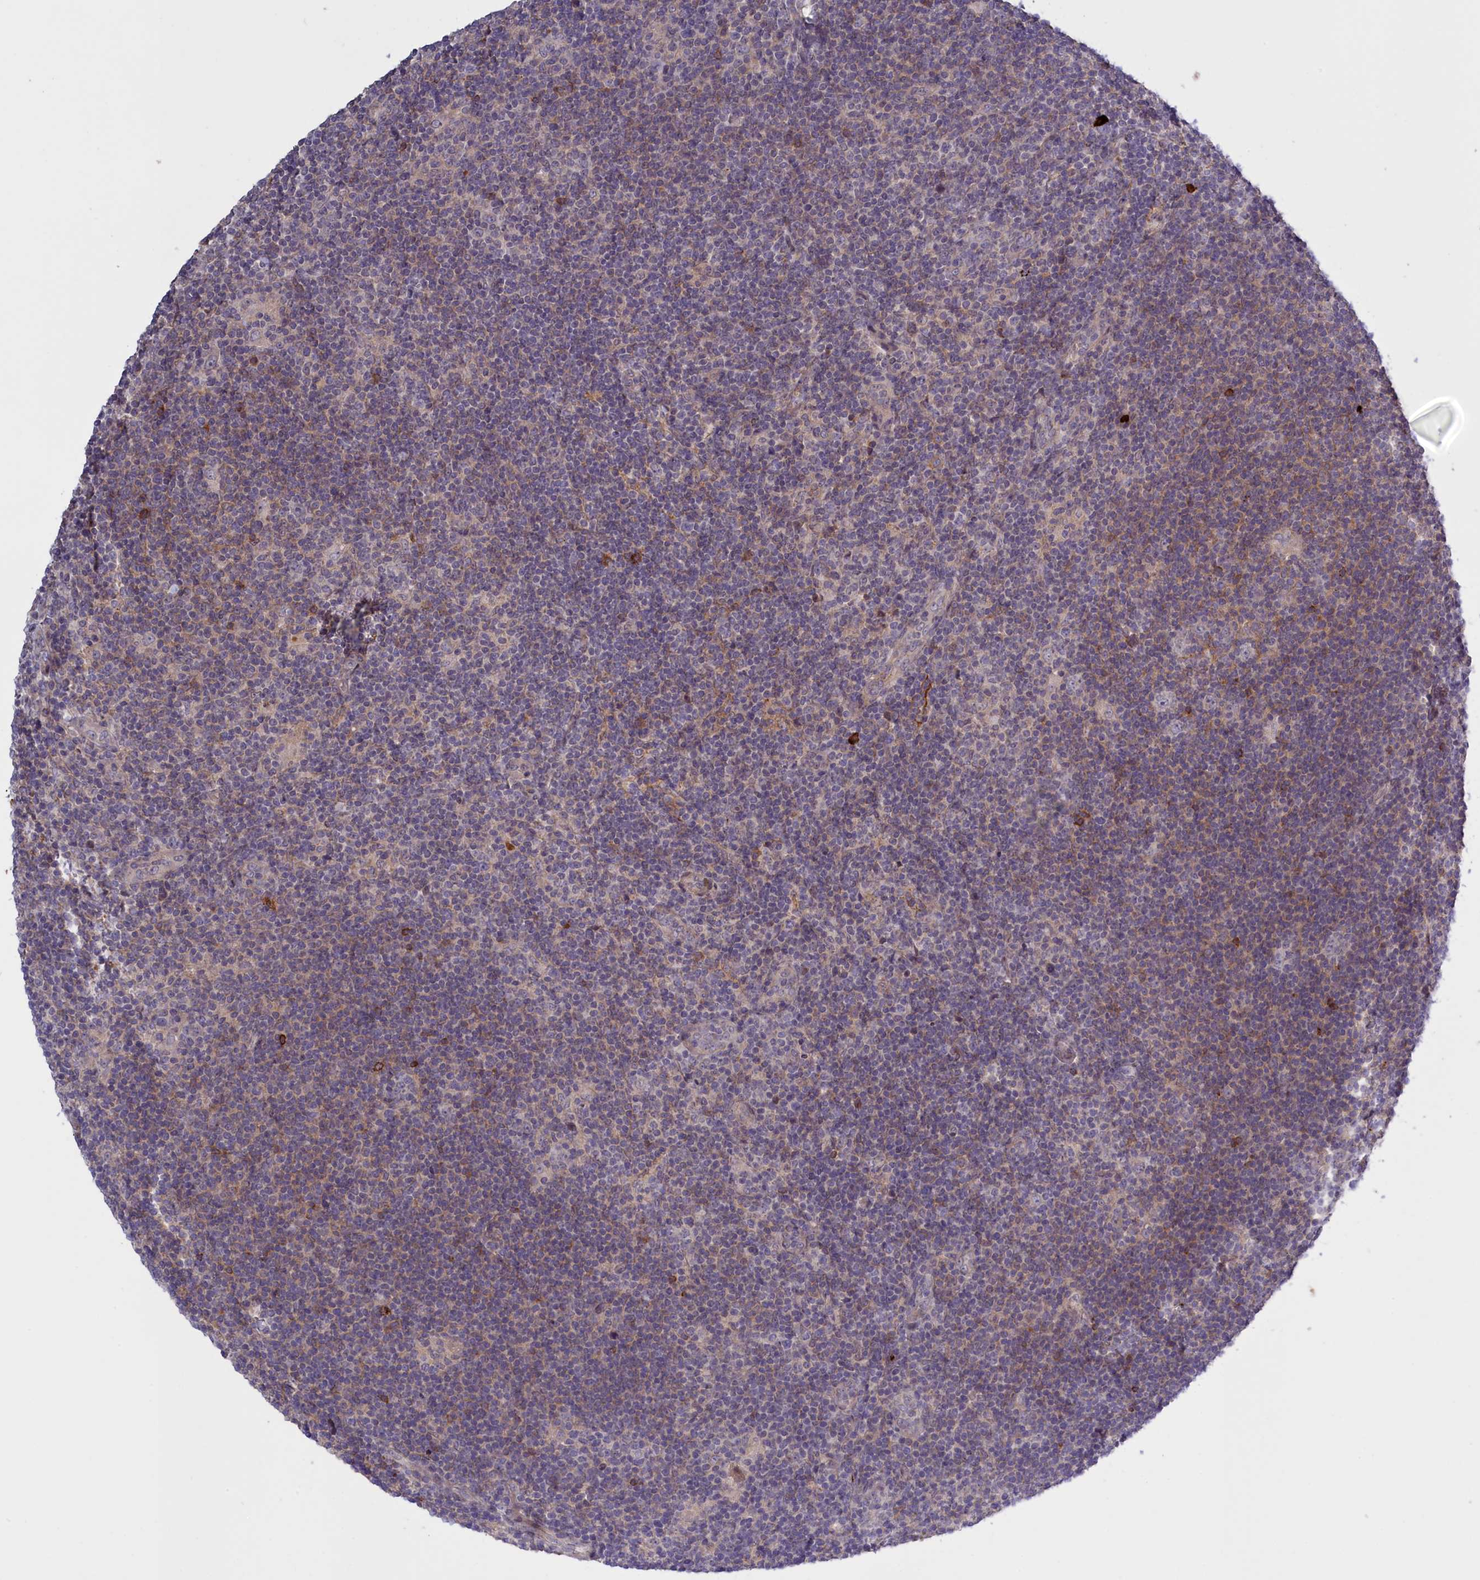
{"staining": {"intensity": "negative", "quantity": "none", "location": "none"}, "tissue": "lymphoma", "cell_type": "Tumor cells", "image_type": "cancer", "snomed": [{"axis": "morphology", "description": "Hodgkin's disease, NOS"}, {"axis": "topography", "description": "Lymph node"}], "caption": "DAB (3,3'-diaminobenzidine) immunohistochemical staining of human lymphoma shows no significant positivity in tumor cells. (DAB (3,3'-diaminobenzidine) immunohistochemistry, high magnification).", "gene": "RRAD", "patient": {"sex": "female", "age": 57}}